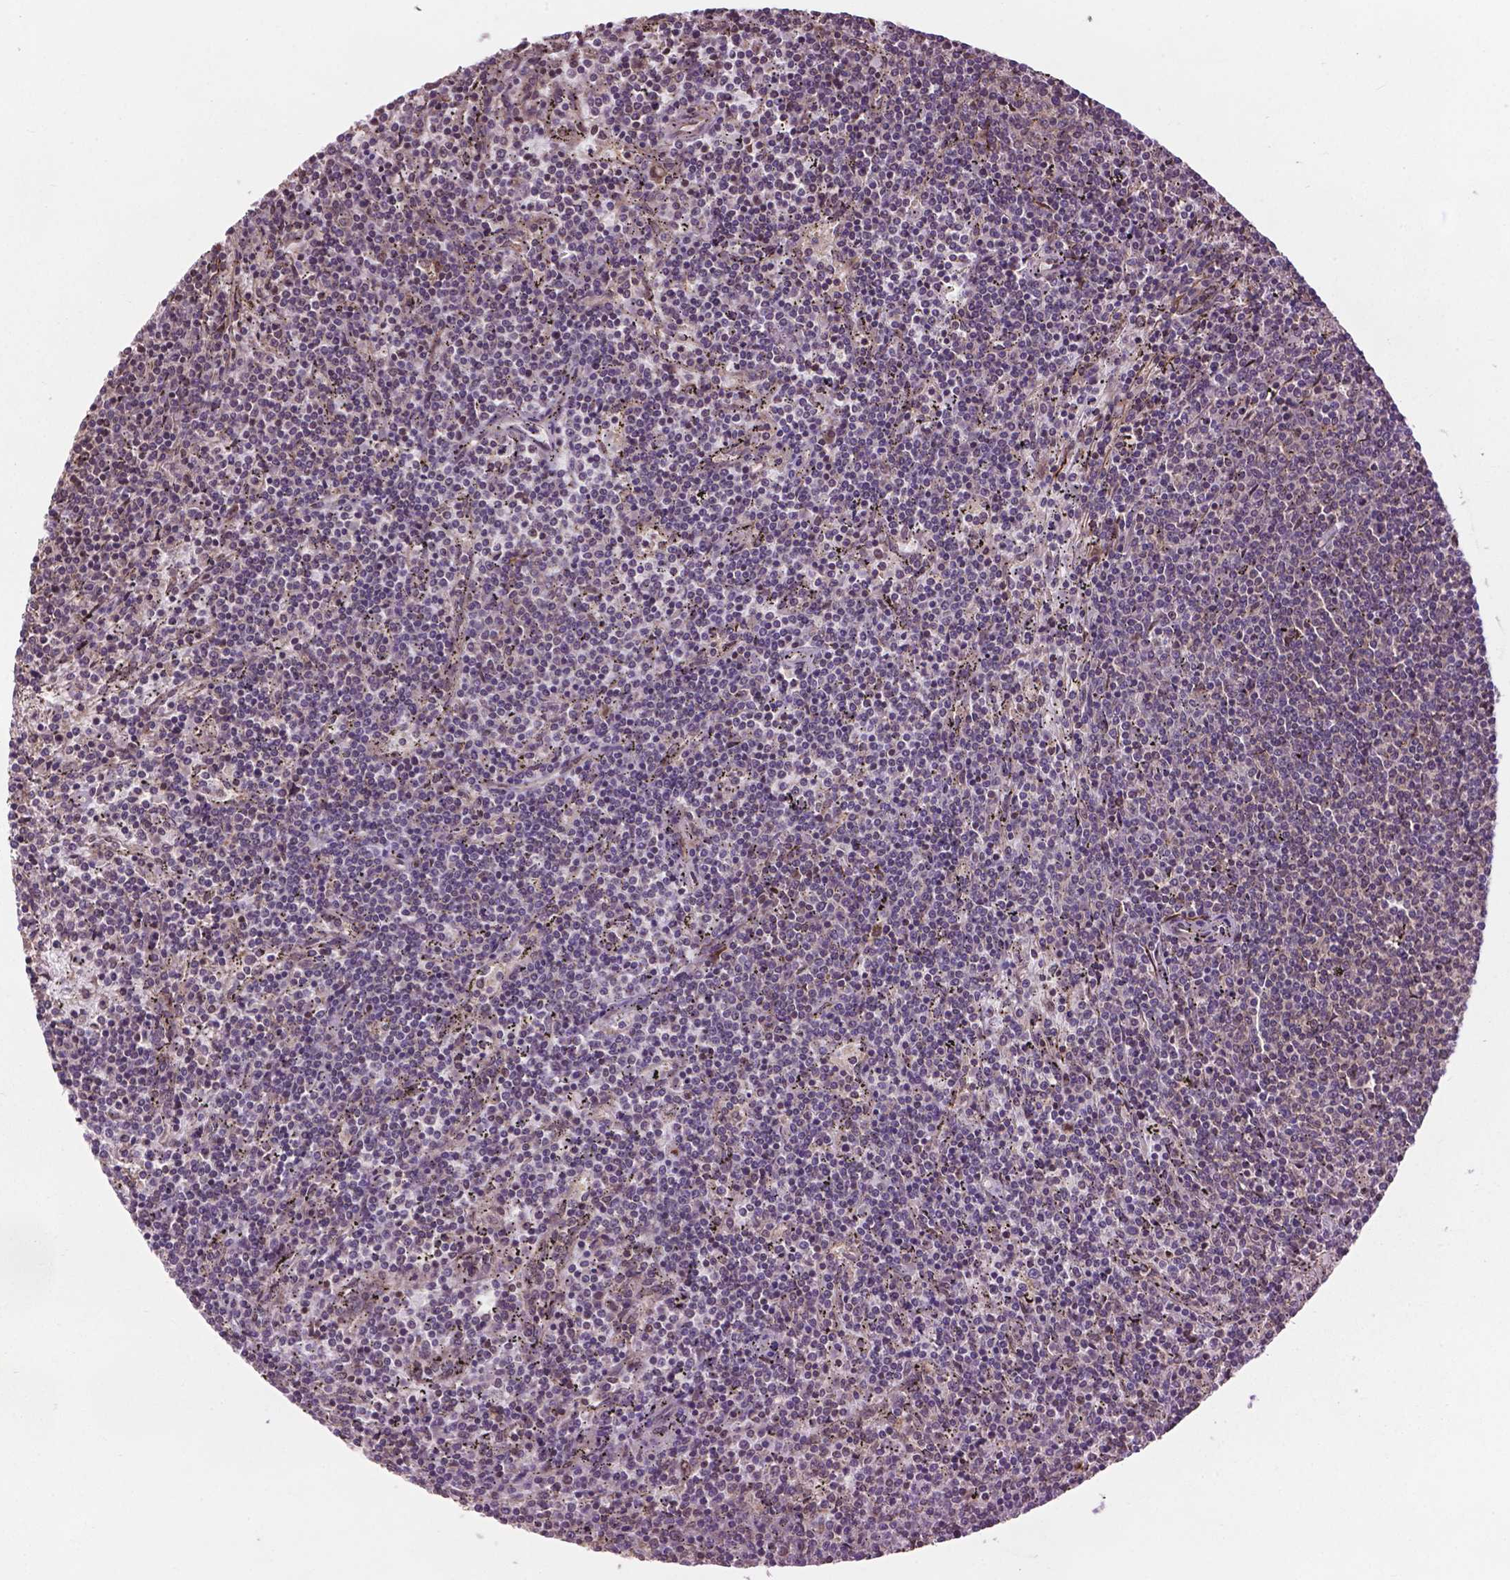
{"staining": {"intensity": "negative", "quantity": "none", "location": "none"}, "tissue": "lymphoma", "cell_type": "Tumor cells", "image_type": "cancer", "snomed": [{"axis": "morphology", "description": "Malignant lymphoma, non-Hodgkin's type, Low grade"}, {"axis": "topography", "description": "Spleen"}], "caption": "Immunohistochemistry (IHC) micrograph of neoplastic tissue: malignant lymphoma, non-Hodgkin's type (low-grade) stained with DAB displays no significant protein positivity in tumor cells.", "gene": "PPP1CB", "patient": {"sex": "female", "age": 50}}